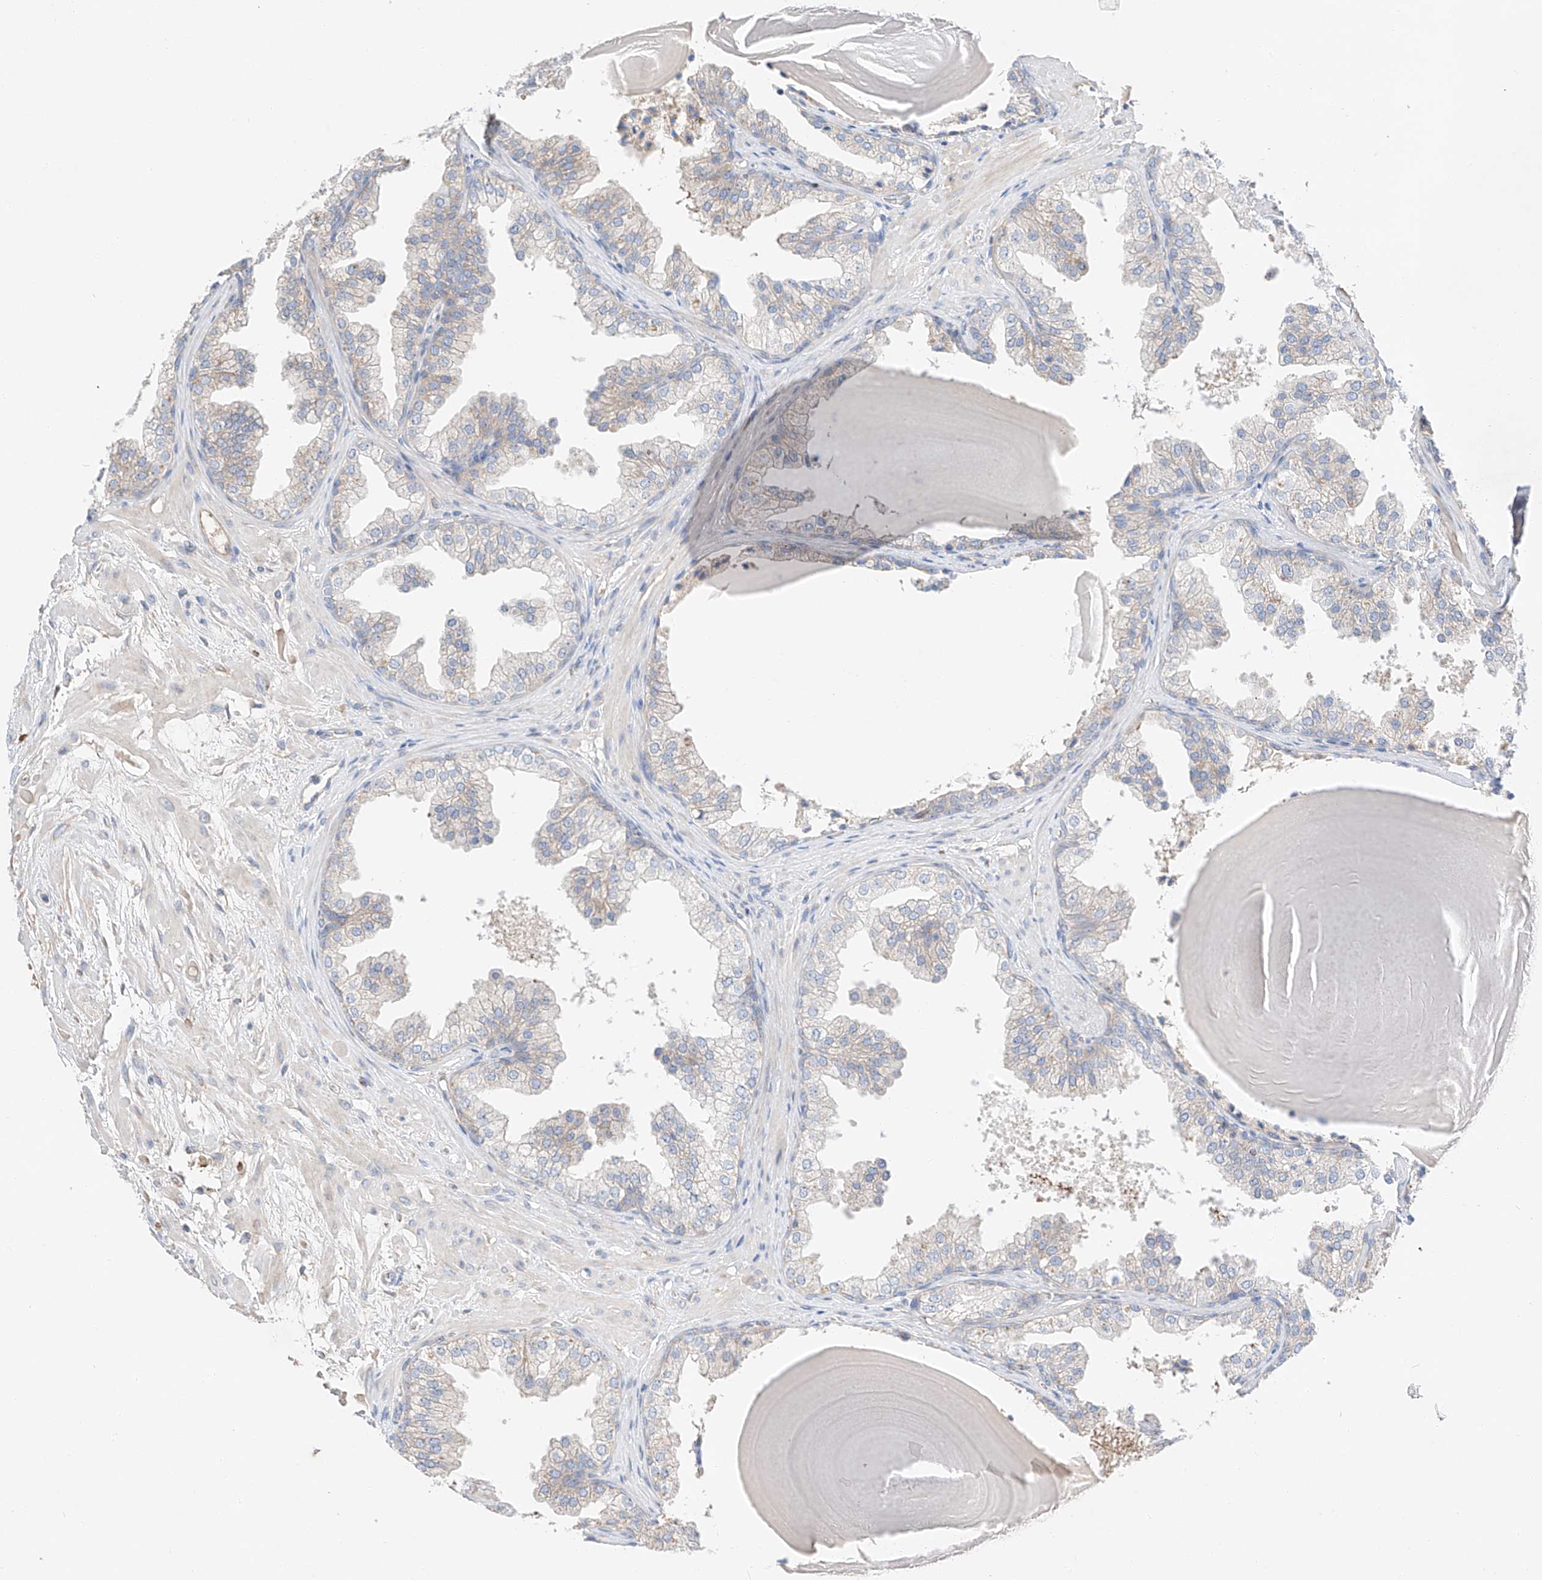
{"staining": {"intensity": "moderate", "quantity": "<25%", "location": "cytoplasmic/membranous"}, "tissue": "prostate", "cell_type": "Glandular cells", "image_type": "normal", "snomed": [{"axis": "morphology", "description": "Normal tissue, NOS"}, {"axis": "topography", "description": "Prostate"}], "caption": "Glandular cells display moderate cytoplasmic/membranous positivity in approximately <25% of cells in unremarkable prostate. (DAB (3,3'-diaminobenzidine) IHC with brightfield microscopy, high magnification).", "gene": "RUSC1", "patient": {"sex": "male", "age": 48}}